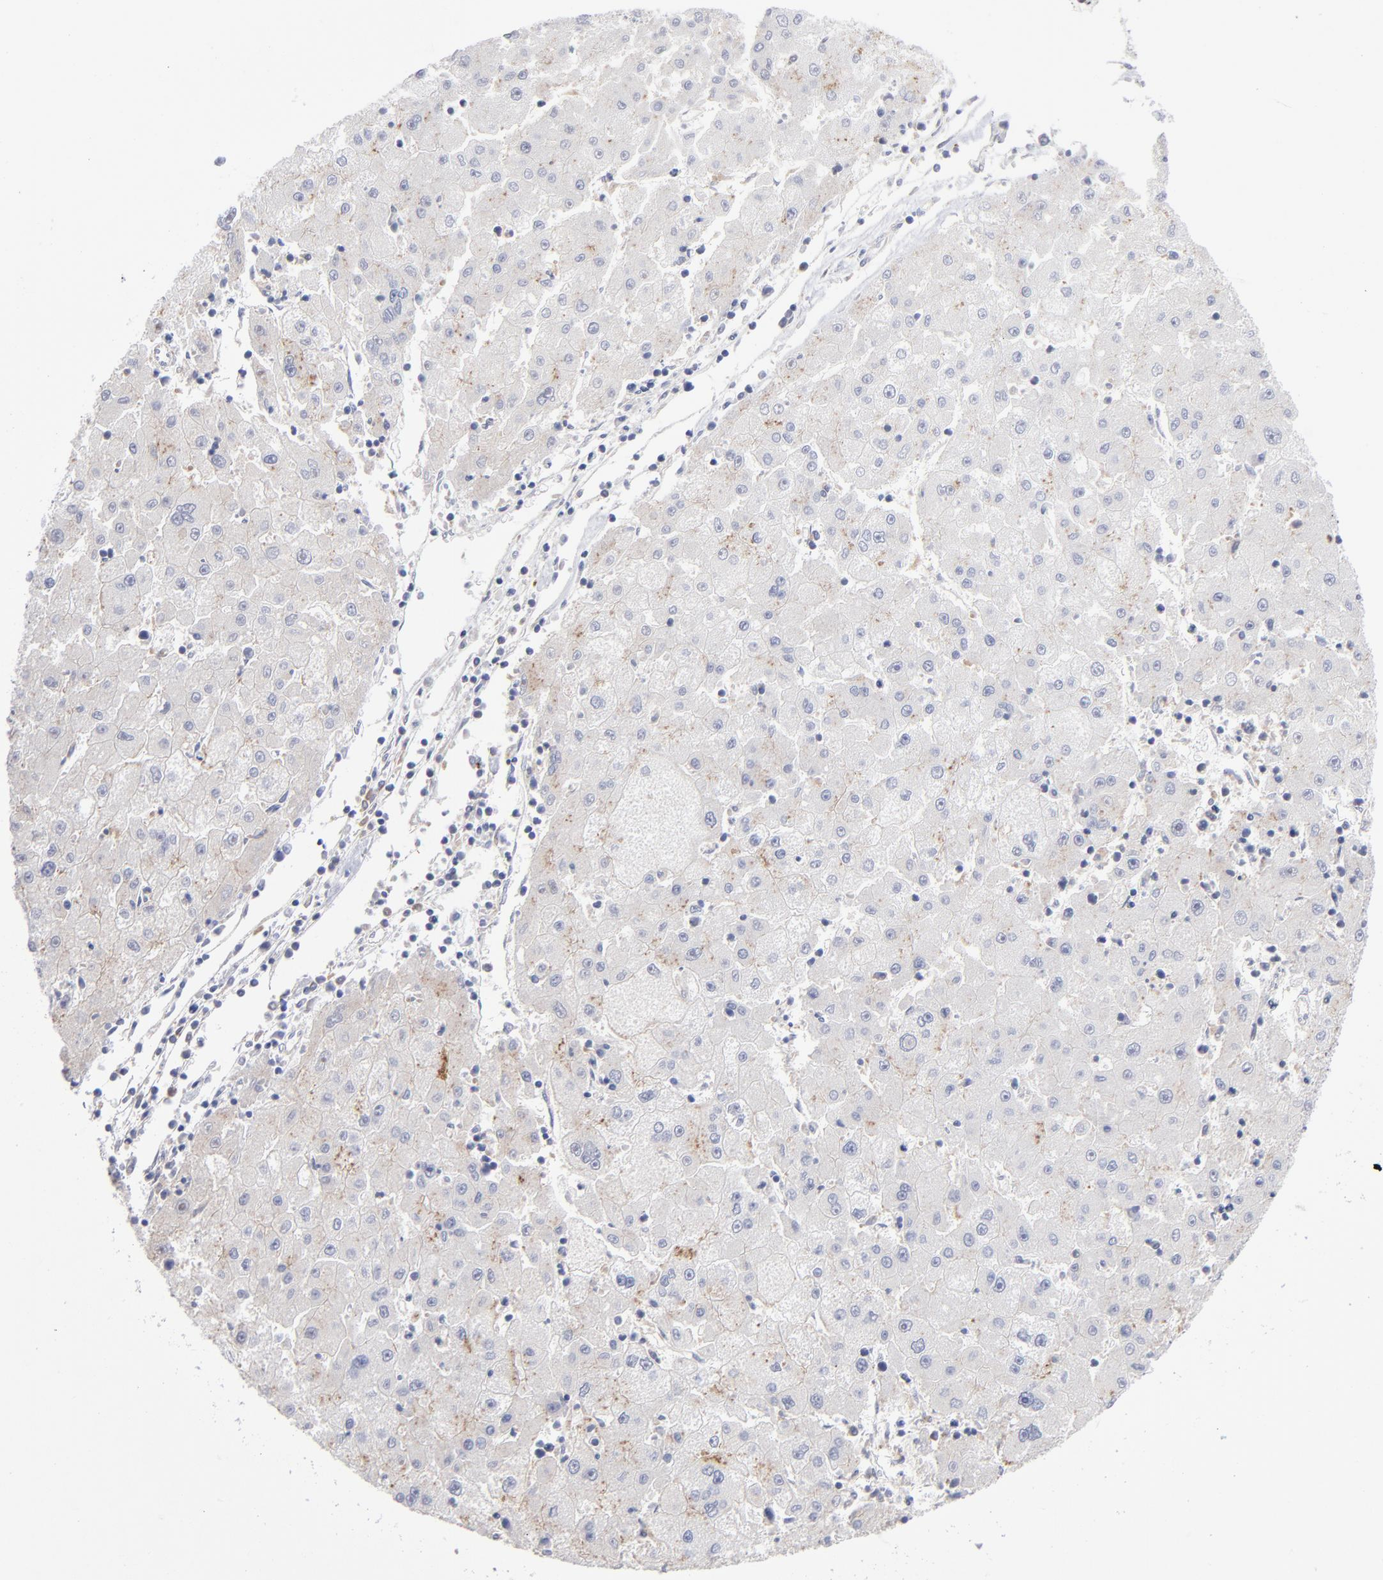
{"staining": {"intensity": "moderate", "quantity": "<25%", "location": "cytoplasmic/membranous"}, "tissue": "liver cancer", "cell_type": "Tumor cells", "image_type": "cancer", "snomed": [{"axis": "morphology", "description": "Carcinoma, Hepatocellular, NOS"}, {"axis": "topography", "description": "Liver"}], "caption": "Liver cancer tissue demonstrates moderate cytoplasmic/membranous expression in approximately <25% of tumor cells, visualized by immunohistochemistry.", "gene": "RRAGB", "patient": {"sex": "male", "age": 72}}